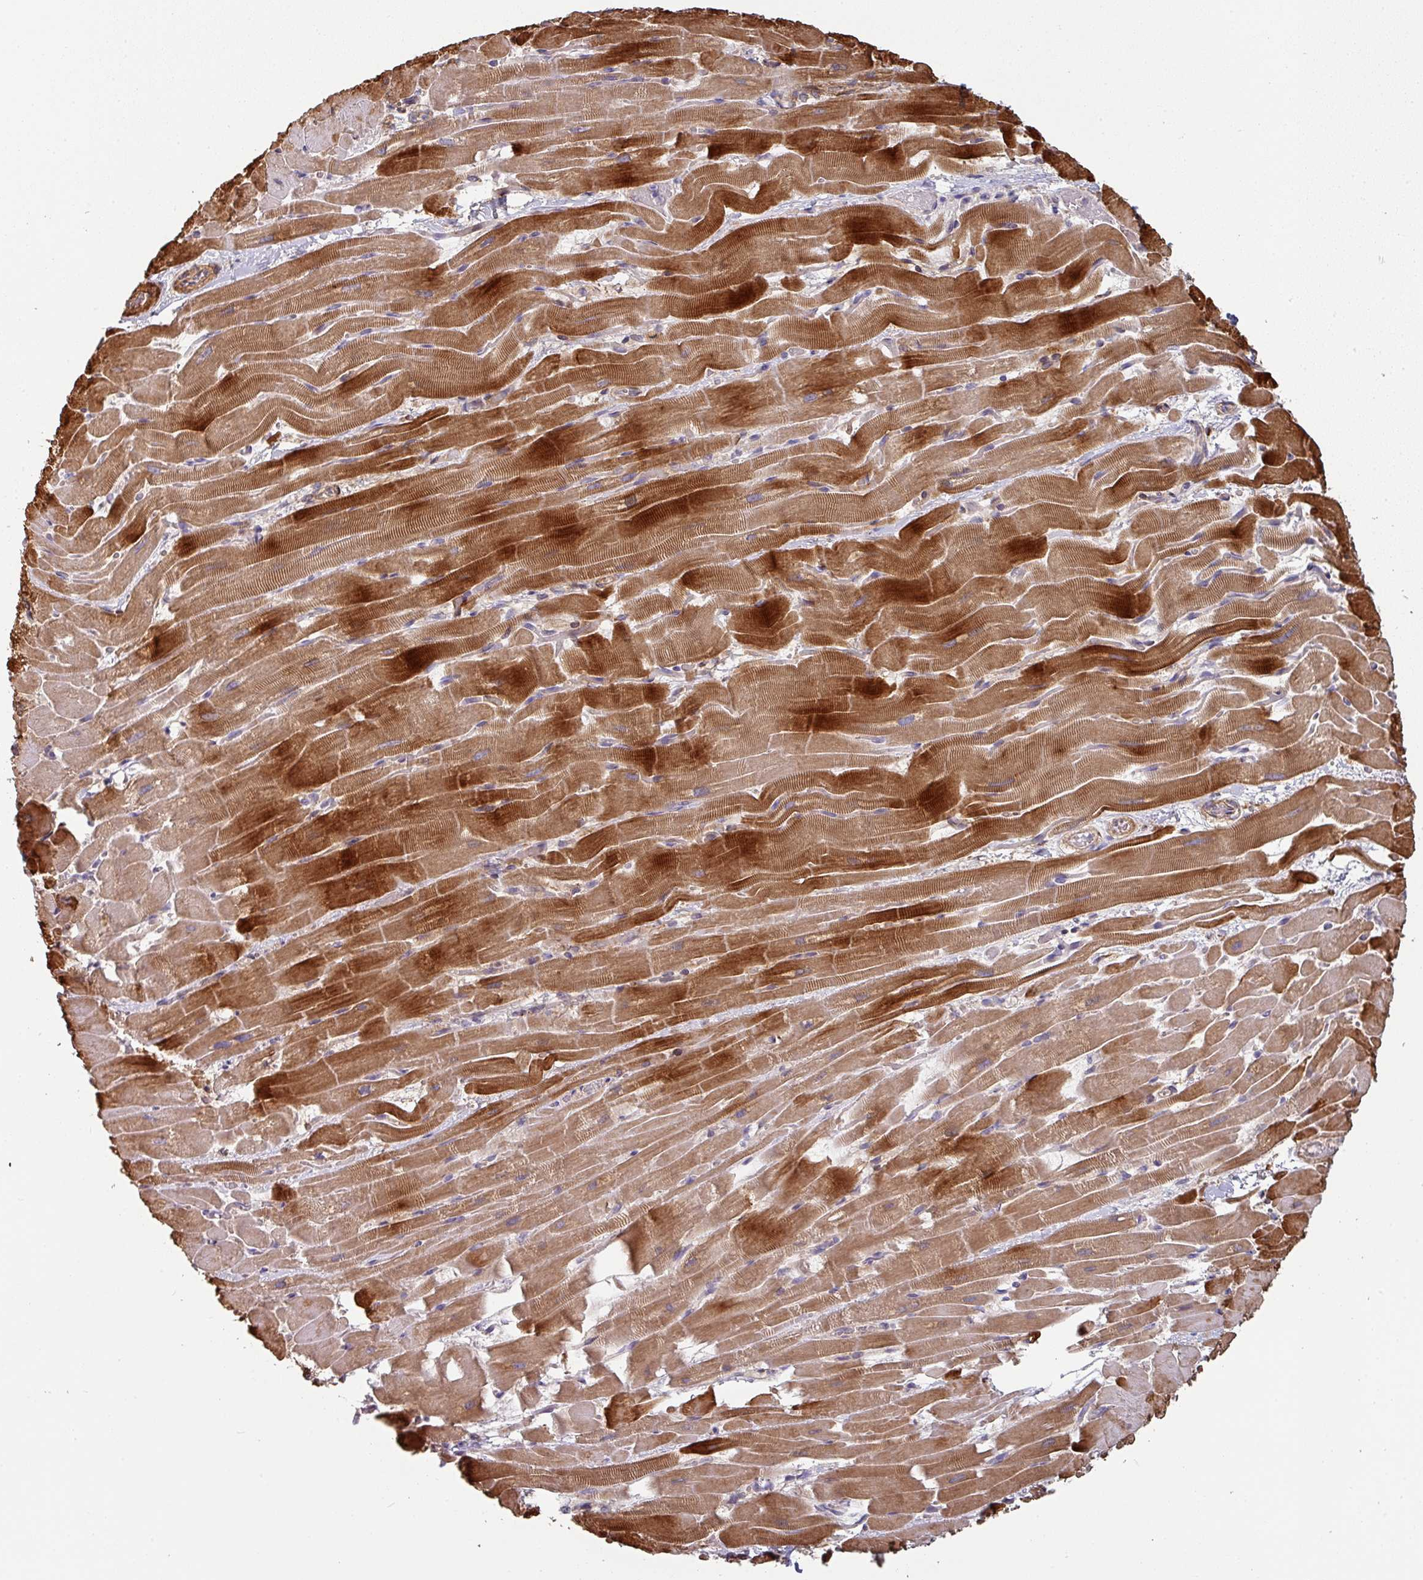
{"staining": {"intensity": "strong", "quantity": ">75%", "location": "cytoplasmic/membranous"}, "tissue": "heart muscle", "cell_type": "Cardiomyocytes", "image_type": "normal", "snomed": [{"axis": "morphology", "description": "Normal tissue, NOS"}, {"axis": "topography", "description": "Heart"}], "caption": "Immunohistochemistry (IHC) image of unremarkable heart muscle: heart muscle stained using immunohistochemistry (IHC) demonstrates high levels of strong protein expression localized specifically in the cytoplasmic/membranous of cardiomyocytes, appearing as a cytoplasmic/membranous brown color.", "gene": "SIK1", "patient": {"sex": "male", "age": 37}}